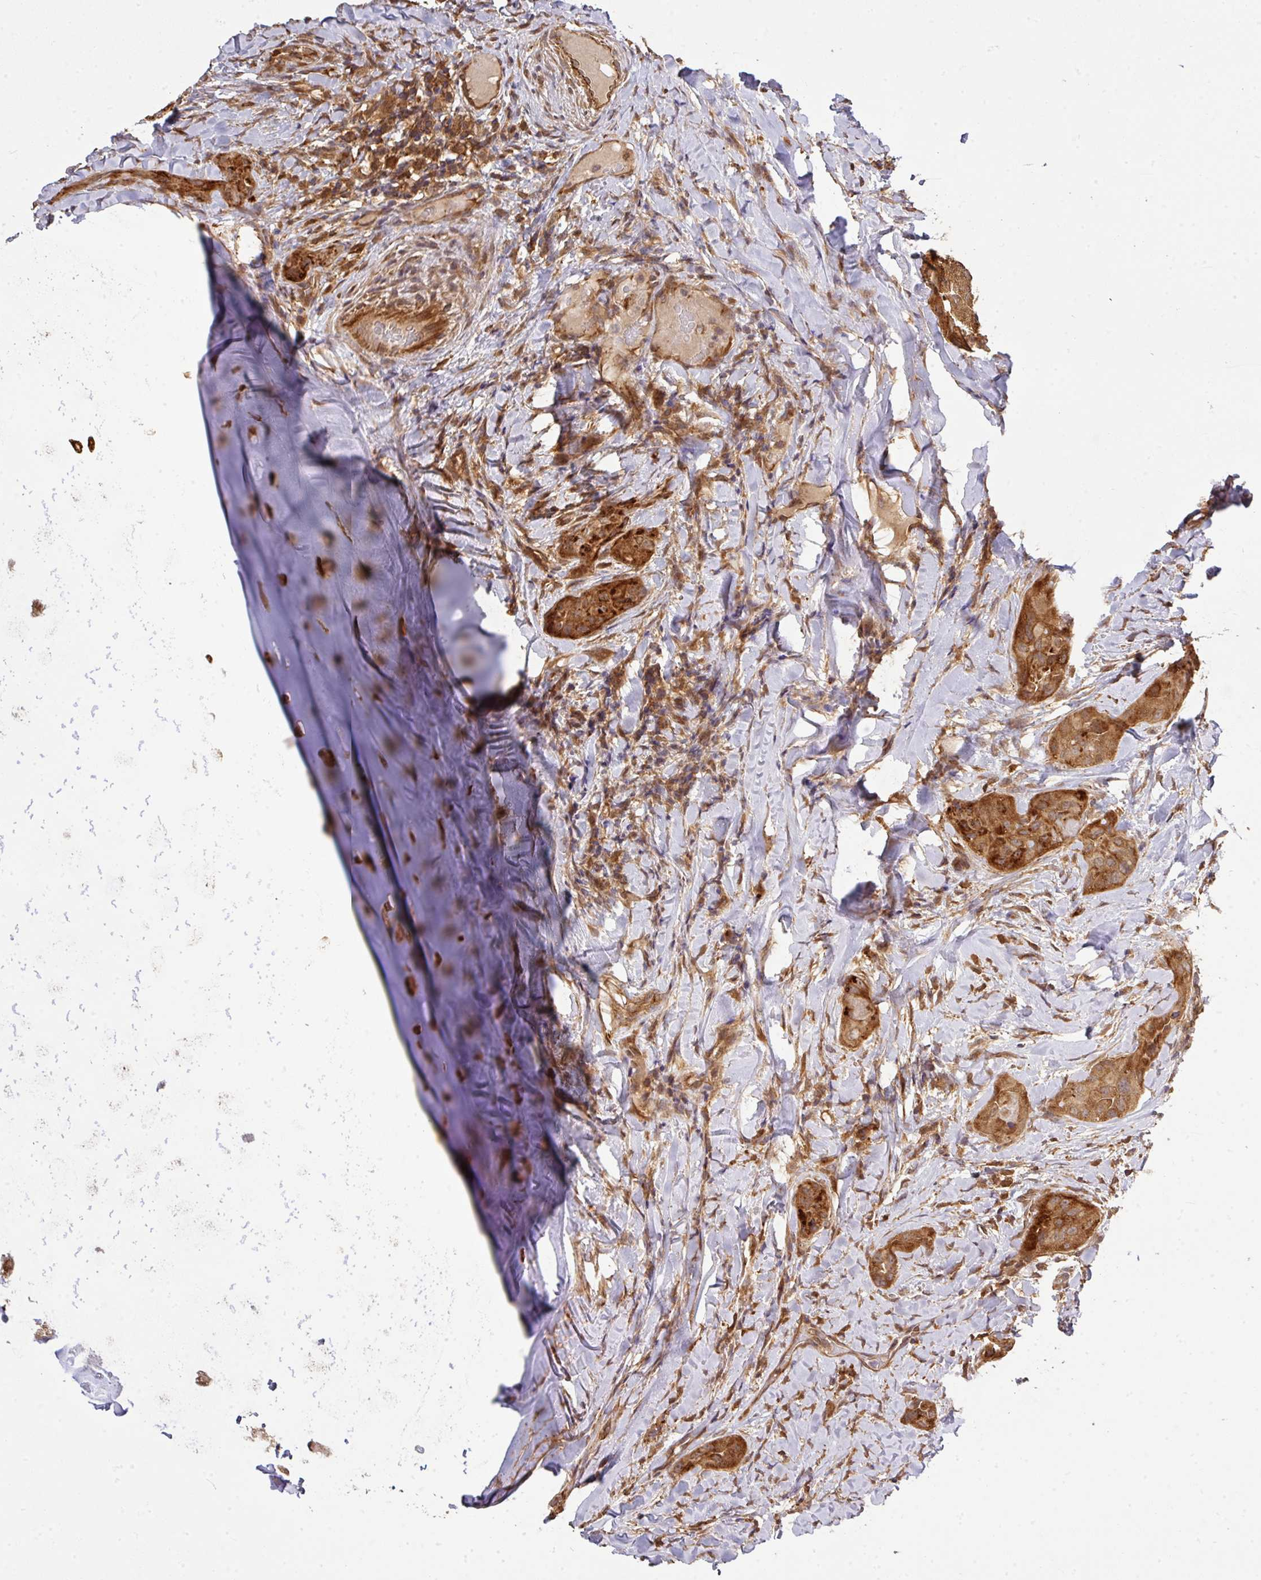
{"staining": {"intensity": "strong", "quantity": ">75%", "location": "cytoplasmic/membranous"}, "tissue": "thyroid cancer", "cell_type": "Tumor cells", "image_type": "cancer", "snomed": [{"axis": "morphology", "description": "Normal tissue, NOS"}, {"axis": "morphology", "description": "Papillary adenocarcinoma, NOS"}, {"axis": "topography", "description": "Thyroid gland"}], "caption": "Protein staining of thyroid cancer (papillary adenocarcinoma) tissue shows strong cytoplasmic/membranous expression in approximately >75% of tumor cells. The staining is performed using DAB brown chromogen to label protein expression. The nuclei are counter-stained blue using hematoxylin.", "gene": "ARPIN", "patient": {"sex": "female", "age": 59}}